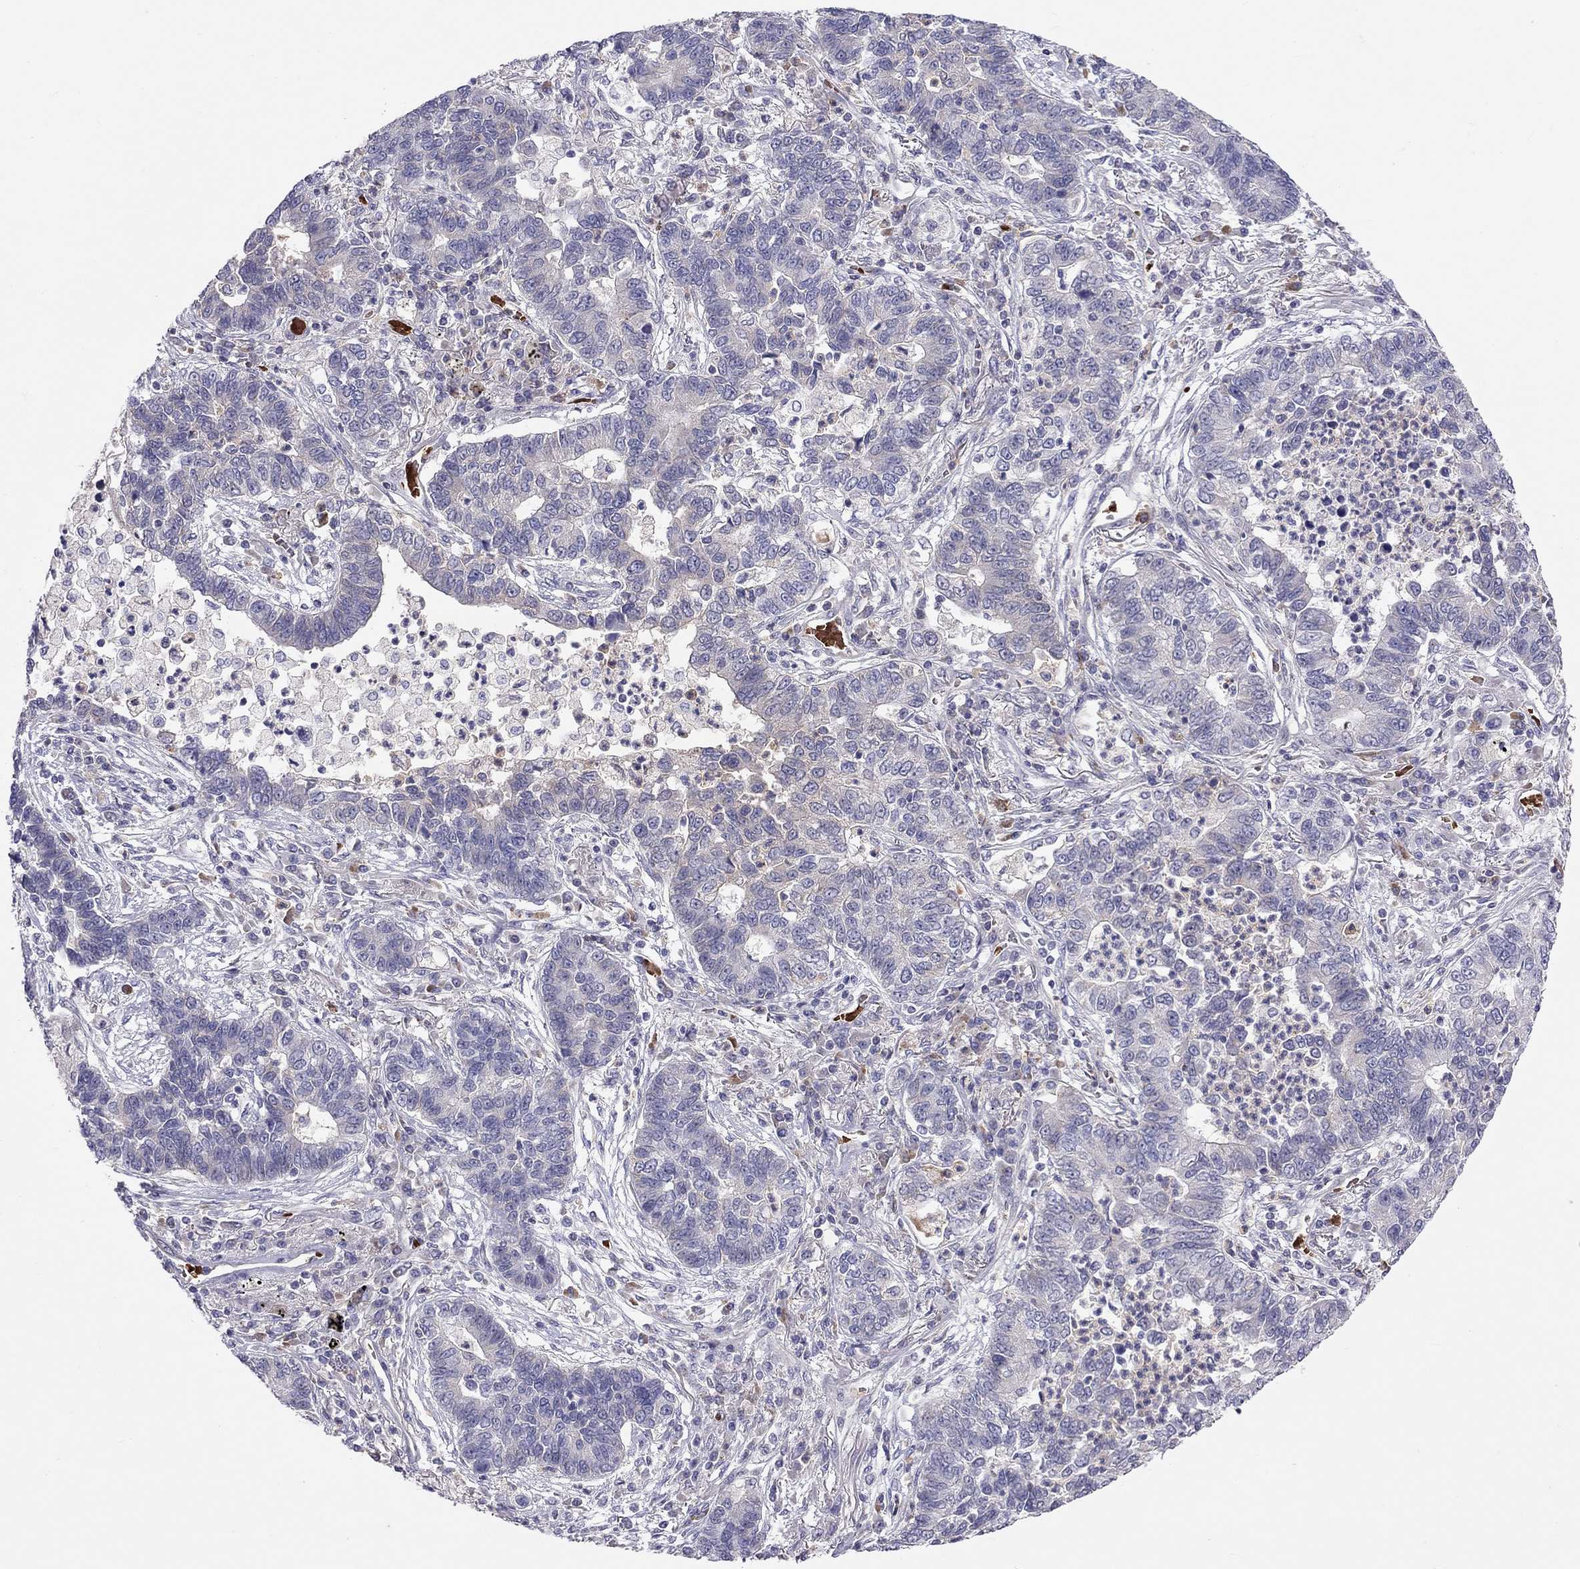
{"staining": {"intensity": "negative", "quantity": "none", "location": "none"}, "tissue": "lung cancer", "cell_type": "Tumor cells", "image_type": "cancer", "snomed": [{"axis": "morphology", "description": "Adenocarcinoma, NOS"}, {"axis": "topography", "description": "Lung"}], "caption": "Immunohistochemistry (IHC) image of neoplastic tissue: human lung cancer (adenocarcinoma) stained with DAB (3,3'-diaminobenzidine) shows no significant protein staining in tumor cells. Nuclei are stained in blue.", "gene": "FRMD1", "patient": {"sex": "female", "age": 57}}